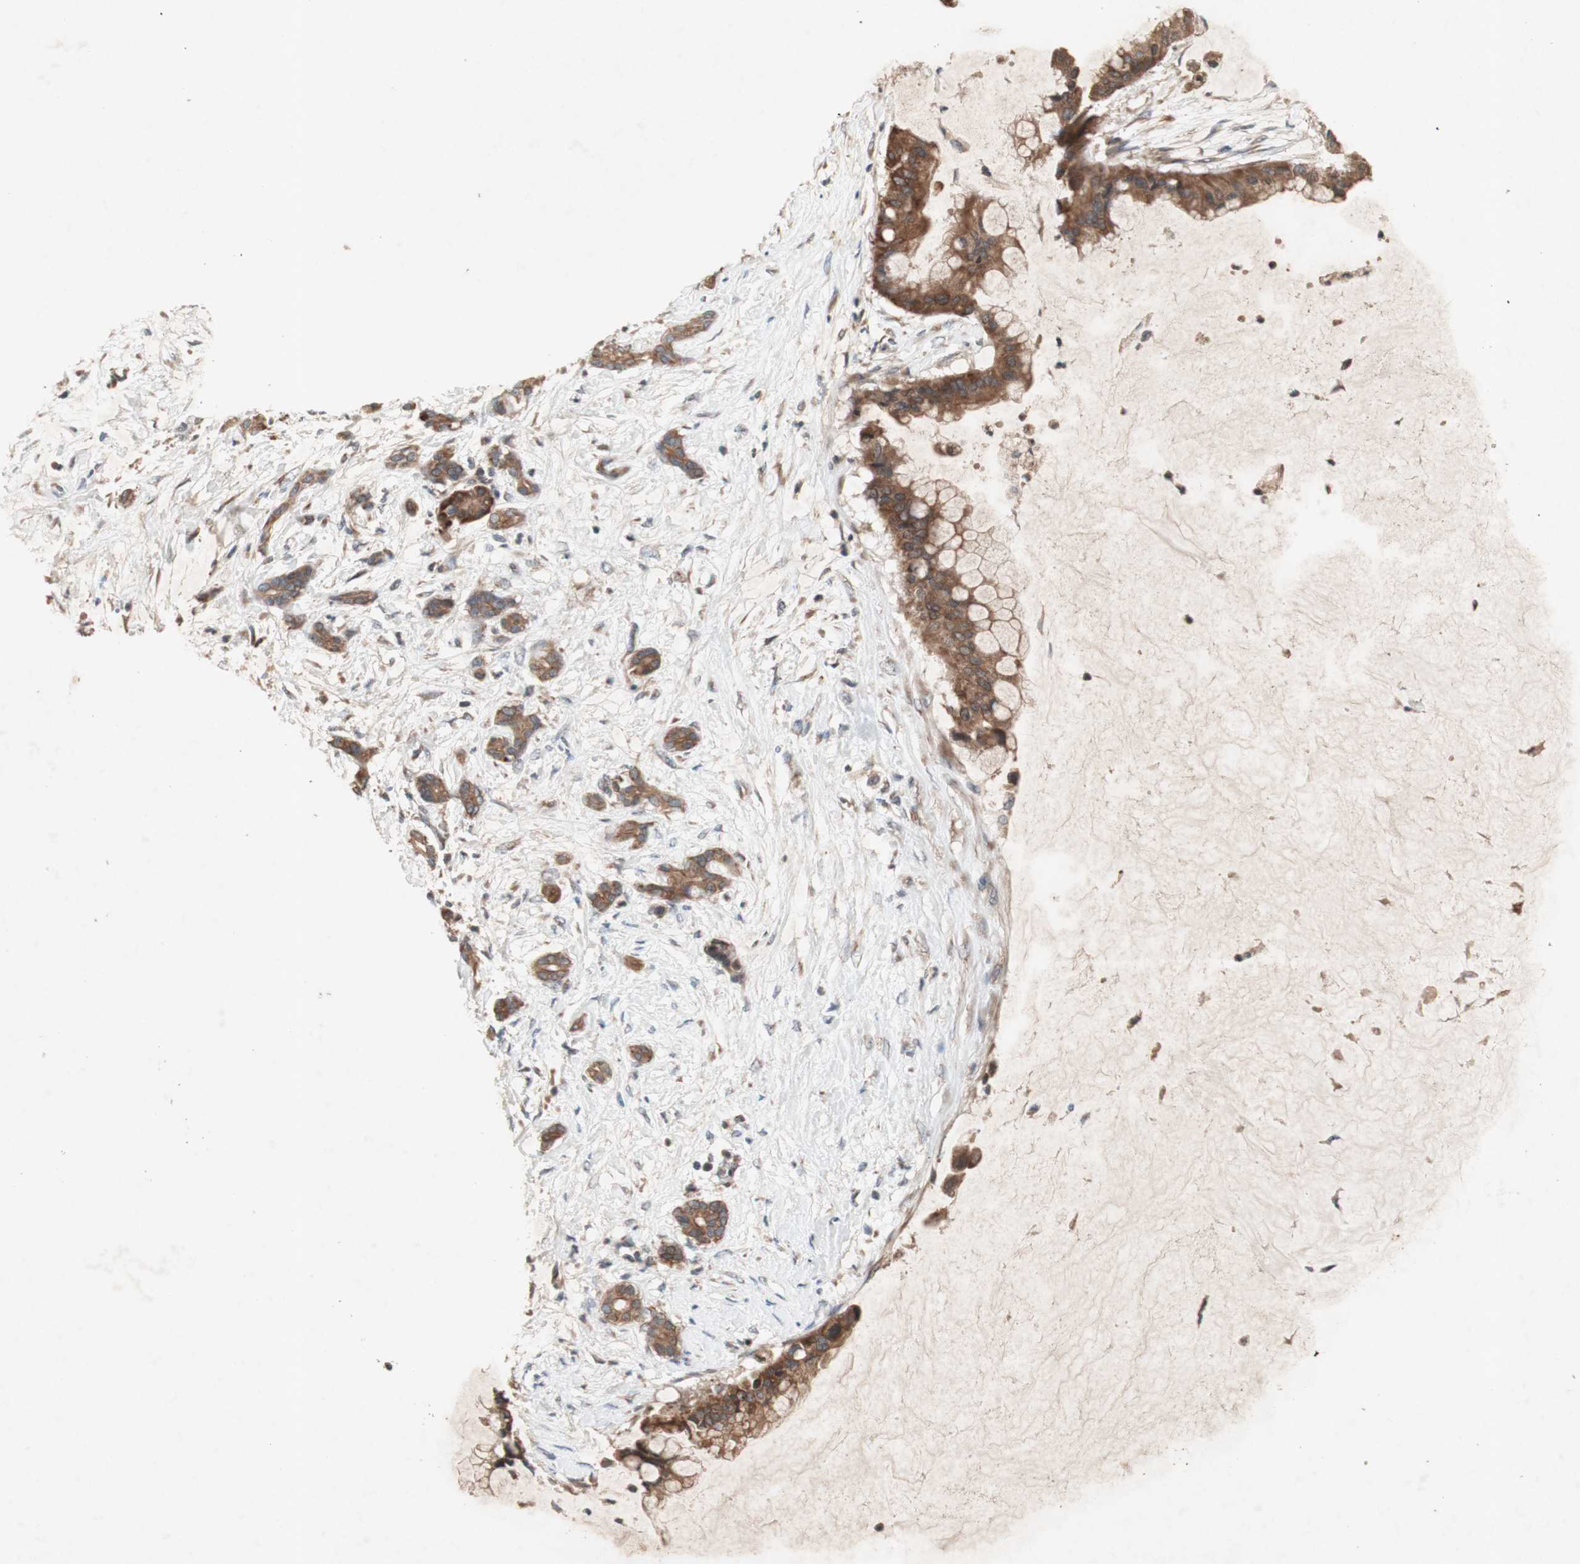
{"staining": {"intensity": "moderate", "quantity": ">75%", "location": "cytoplasmic/membranous"}, "tissue": "pancreatic cancer", "cell_type": "Tumor cells", "image_type": "cancer", "snomed": [{"axis": "morphology", "description": "Adenocarcinoma, NOS"}, {"axis": "topography", "description": "Pancreas"}], "caption": "Pancreatic cancer stained for a protein (brown) exhibits moderate cytoplasmic/membranous positive staining in approximately >75% of tumor cells.", "gene": "DDOST", "patient": {"sex": "male", "age": 41}}